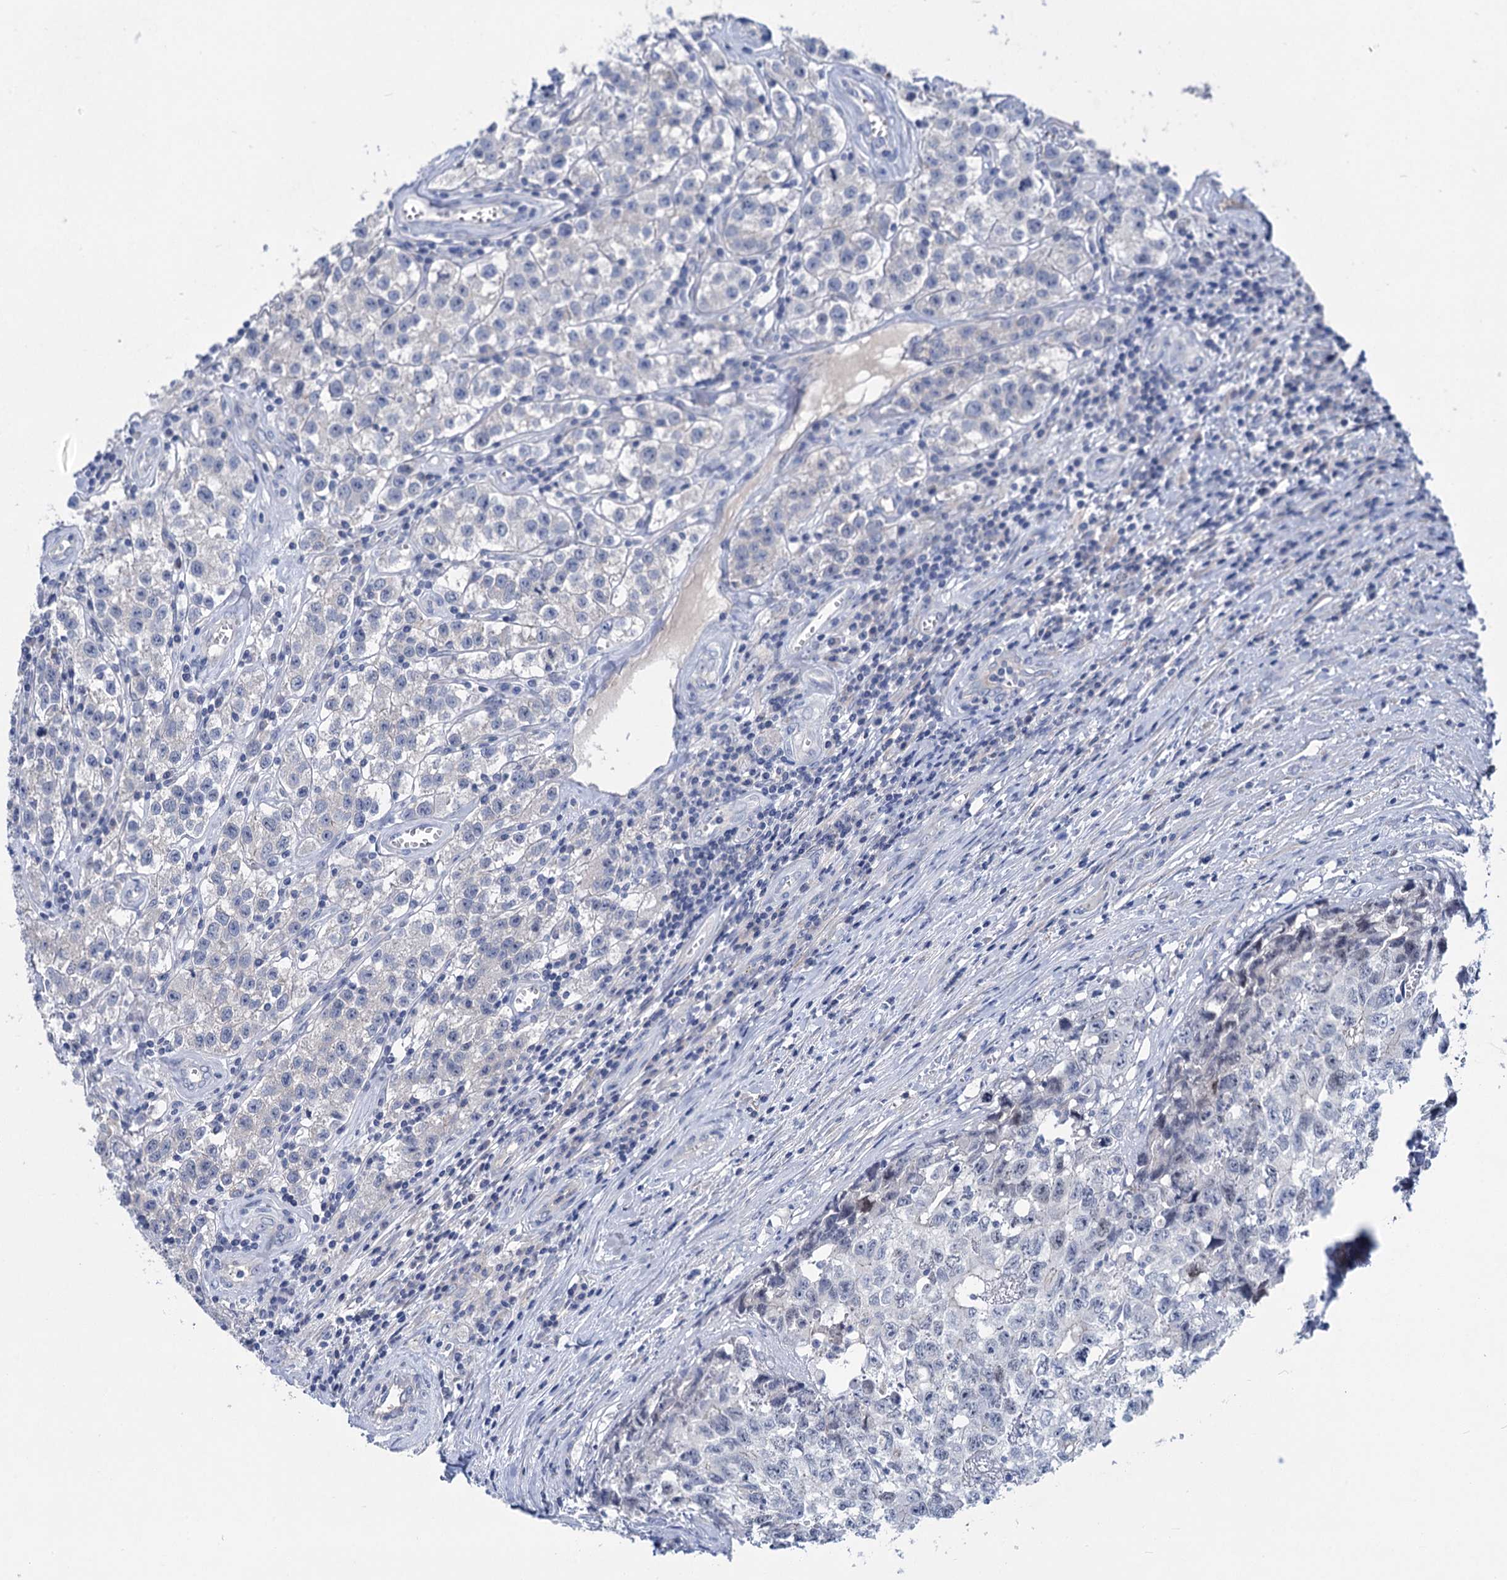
{"staining": {"intensity": "negative", "quantity": "none", "location": "none"}, "tissue": "testis cancer", "cell_type": "Tumor cells", "image_type": "cancer", "snomed": [{"axis": "morphology", "description": "Seminoma, NOS"}, {"axis": "morphology", "description": "Carcinoma, Embryonal, NOS"}, {"axis": "topography", "description": "Testis"}], "caption": "Immunohistochemistry photomicrograph of neoplastic tissue: embryonal carcinoma (testis) stained with DAB displays no significant protein positivity in tumor cells.", "gene": "CHDH", "patient": {"sex": "male", "age": 43}}